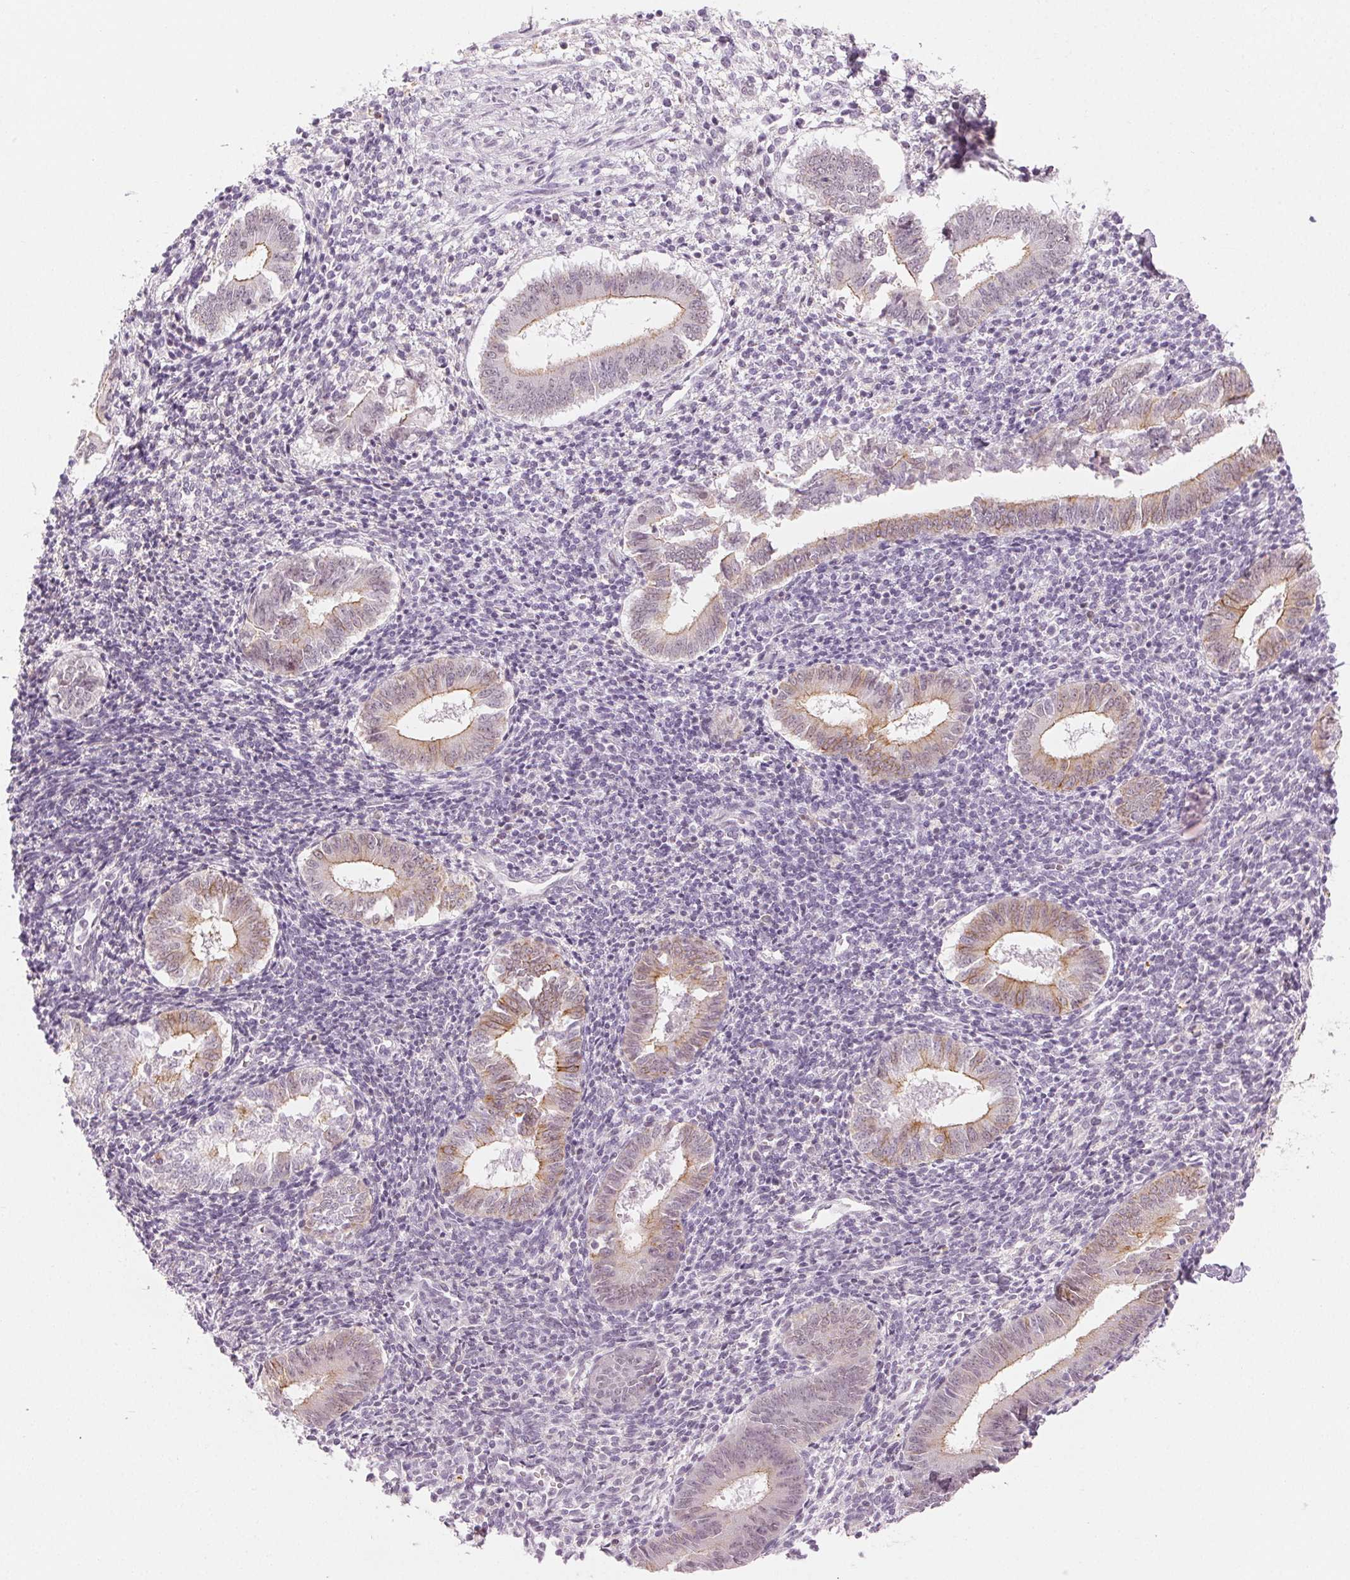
{"staining": {"intensity": "negative", "quantity": "none", "location": "none"}, "tissue": "endometrium", "cell_type": "Cells in endometrial stroma", "image_type": "normal", "snomed": [{"axis": "morphology", "description": "Normal tissue, NOS"}, {"axis": "topography", "description": "Endometrium"}], "caption": "Image shows no protein expression in cells in endometrial stroma of unremarkable endometrium.", "gene": "AIF1L", "patient": {"sex": "female", "age": 25}}